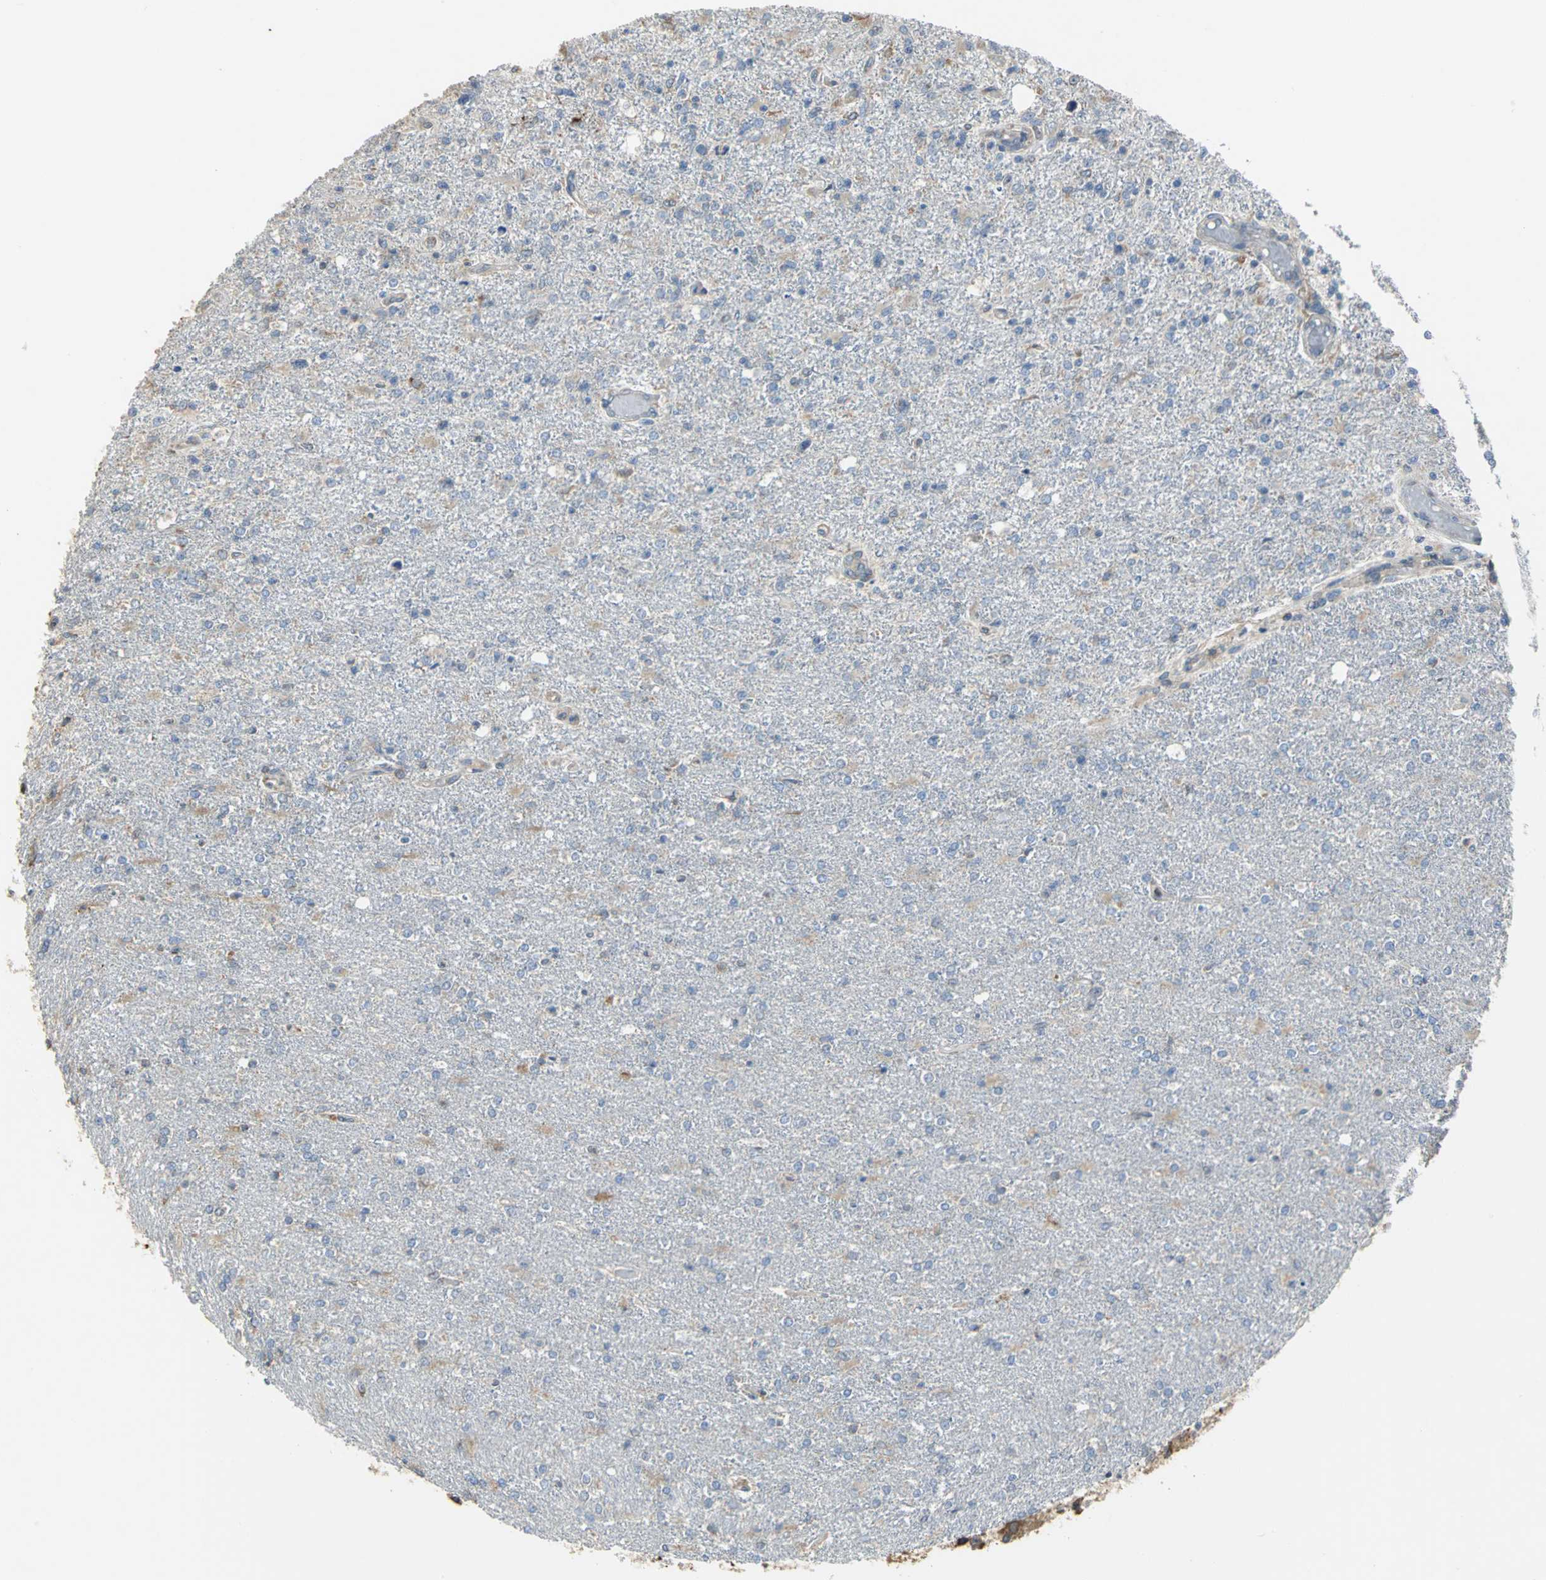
{"staining": {"intensity": "negative", "quantity": "none", "location": "none"}, "tissue": "glioma", "cell_type": "Tumor cells", "image_type": "cancer", "snomed": [{"axis": "morphology", "description": "Glioma, malignant, High grade"}, {"axis": "topography", "description": "Cerebral cortex"}], "caption": "Immunohistochemical staining of human malignant glioma (high-grade) reveals no significant staining in tumor cells.", "gene": "SDF2L1", "patient": {"sex": "male", "age": 76}}